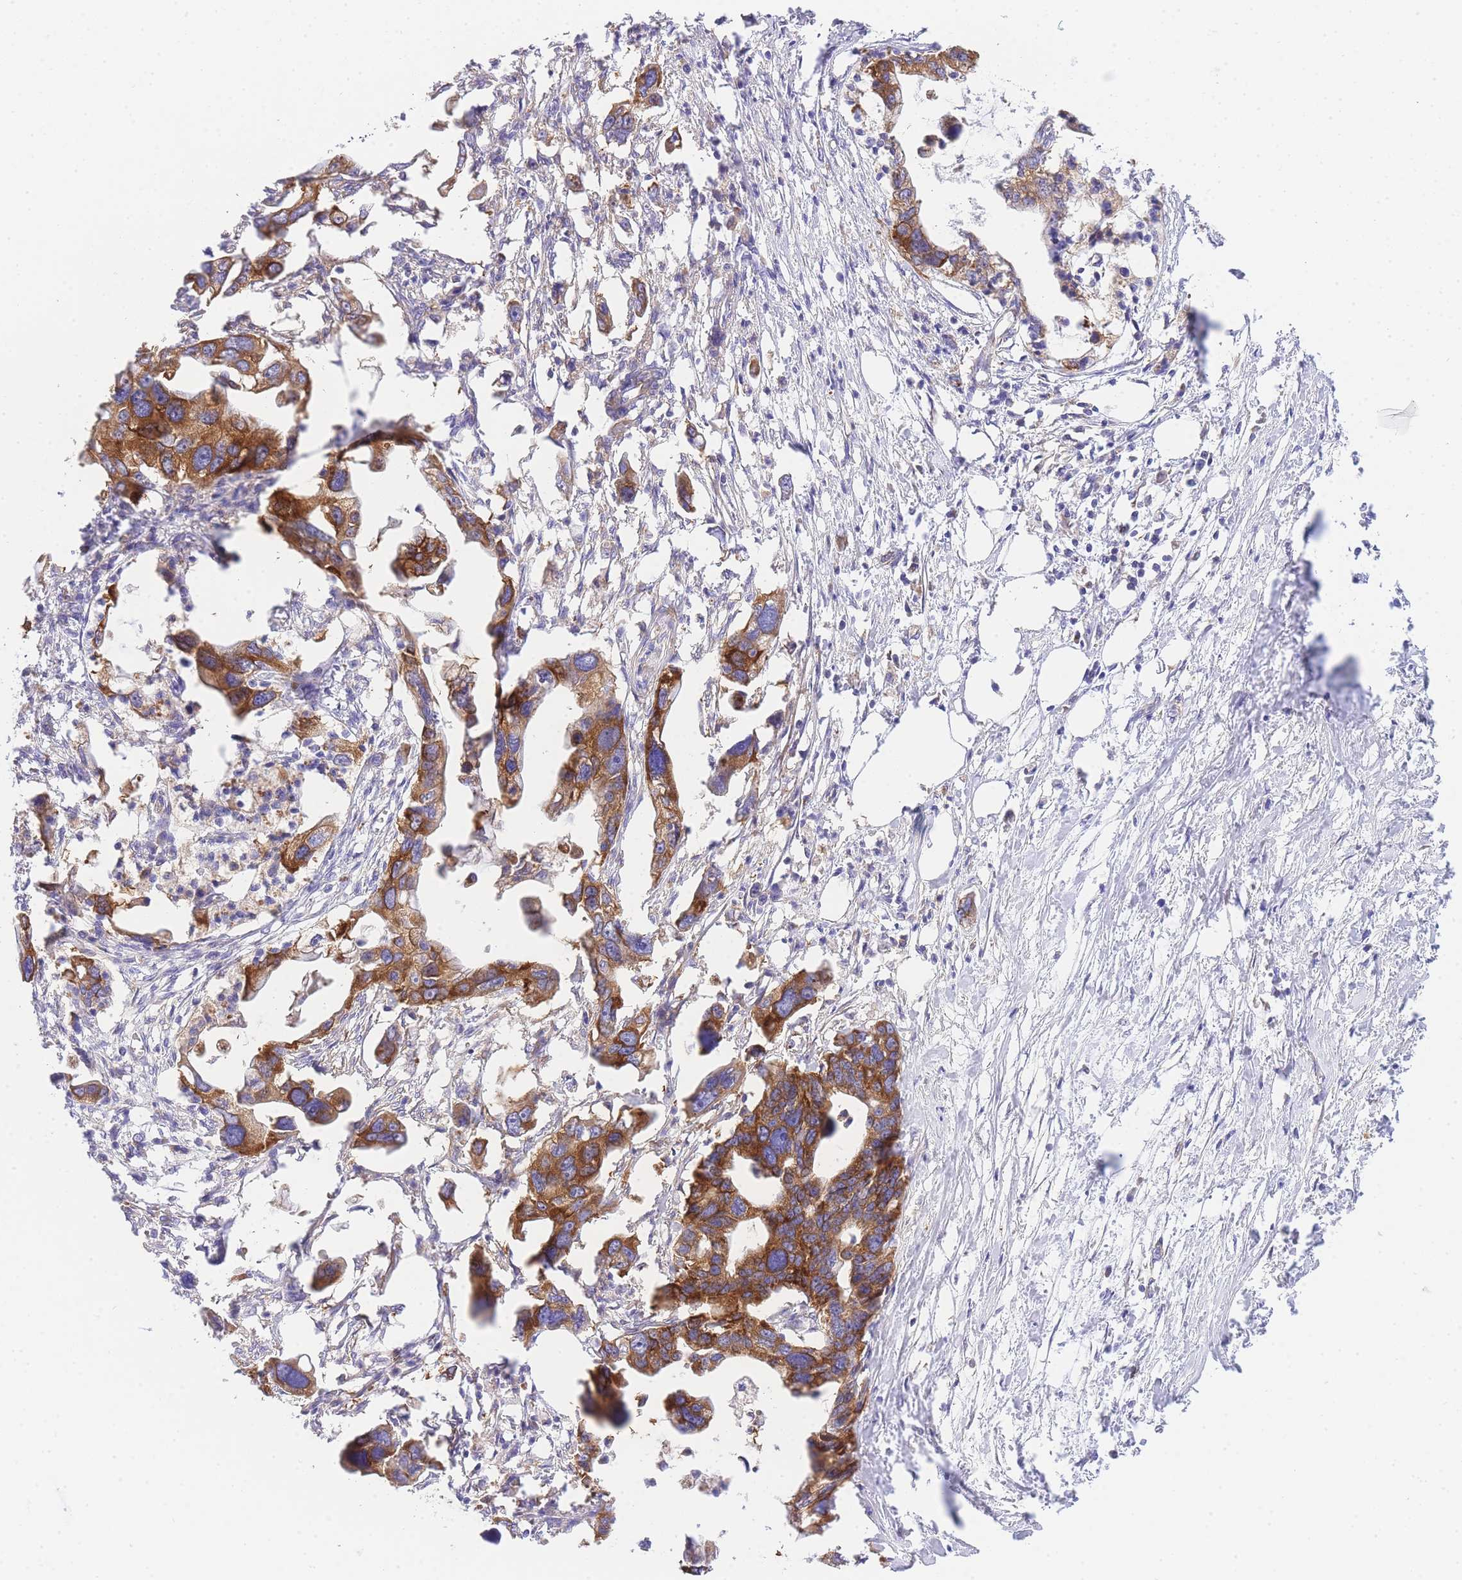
{"staining": {"intensity": "strong", "quantity": ">75%", "location": "cytoplasmic/membranous"}, "tissue": "pancreatic cancer", "cell_type": "Tumor cells", "image_type": "cancer", "snomed": [{"axis": "morphology", "description": "Adenocarcinoma, NOS"}, {"axis": "topography", "description": "Pancreas"}], "caption": "Pancreatic adenocarcinoma stained for a protein (brown) exhibits strong cytoplasmic/membranous positive staining in about >75% of tumor cells.", "gene": "INSYN2B", "patient": {"sex": "female", "age": 83}}